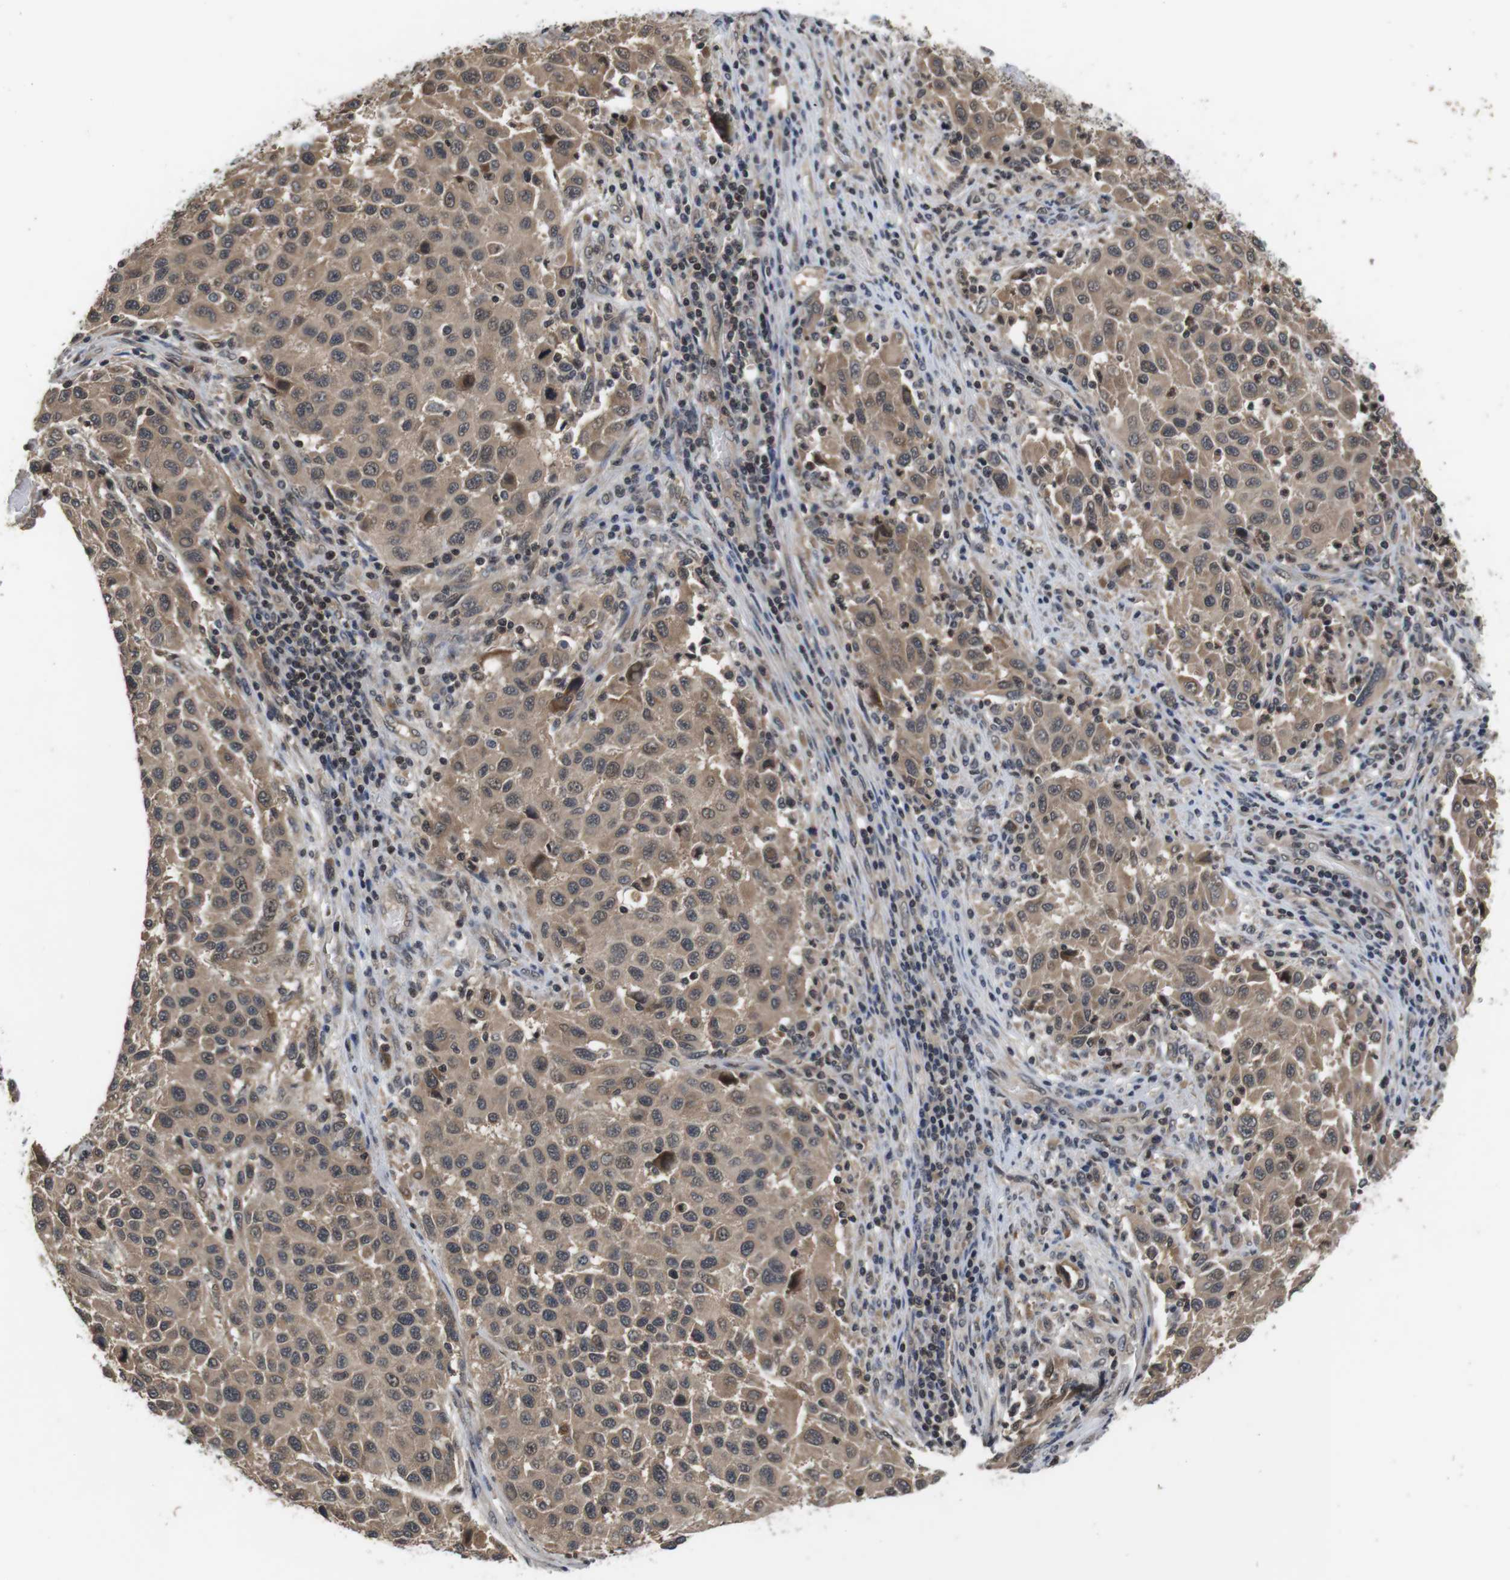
{"staining": {"intensity": "moderate", "quantity": ">75%", "location": "cytoplasmic/membranous"}, "tissue": "melanoma", "cell_type": "Tumor cells", "image_type": "cancer", "snomed": [{"axis": "morphology", "description": "Malignant melanoma, Metastatic site"}, {"axis": "topography", "description": "Lymph node"}], "caption": "This is an image of immunohistochemistry (IHC) staining of melanoma, which shows moderate staining in the cytoplasmic/membranous of tumor cells.", "gene": "FADD", "patient": {"sex": "male", "age": 61}}